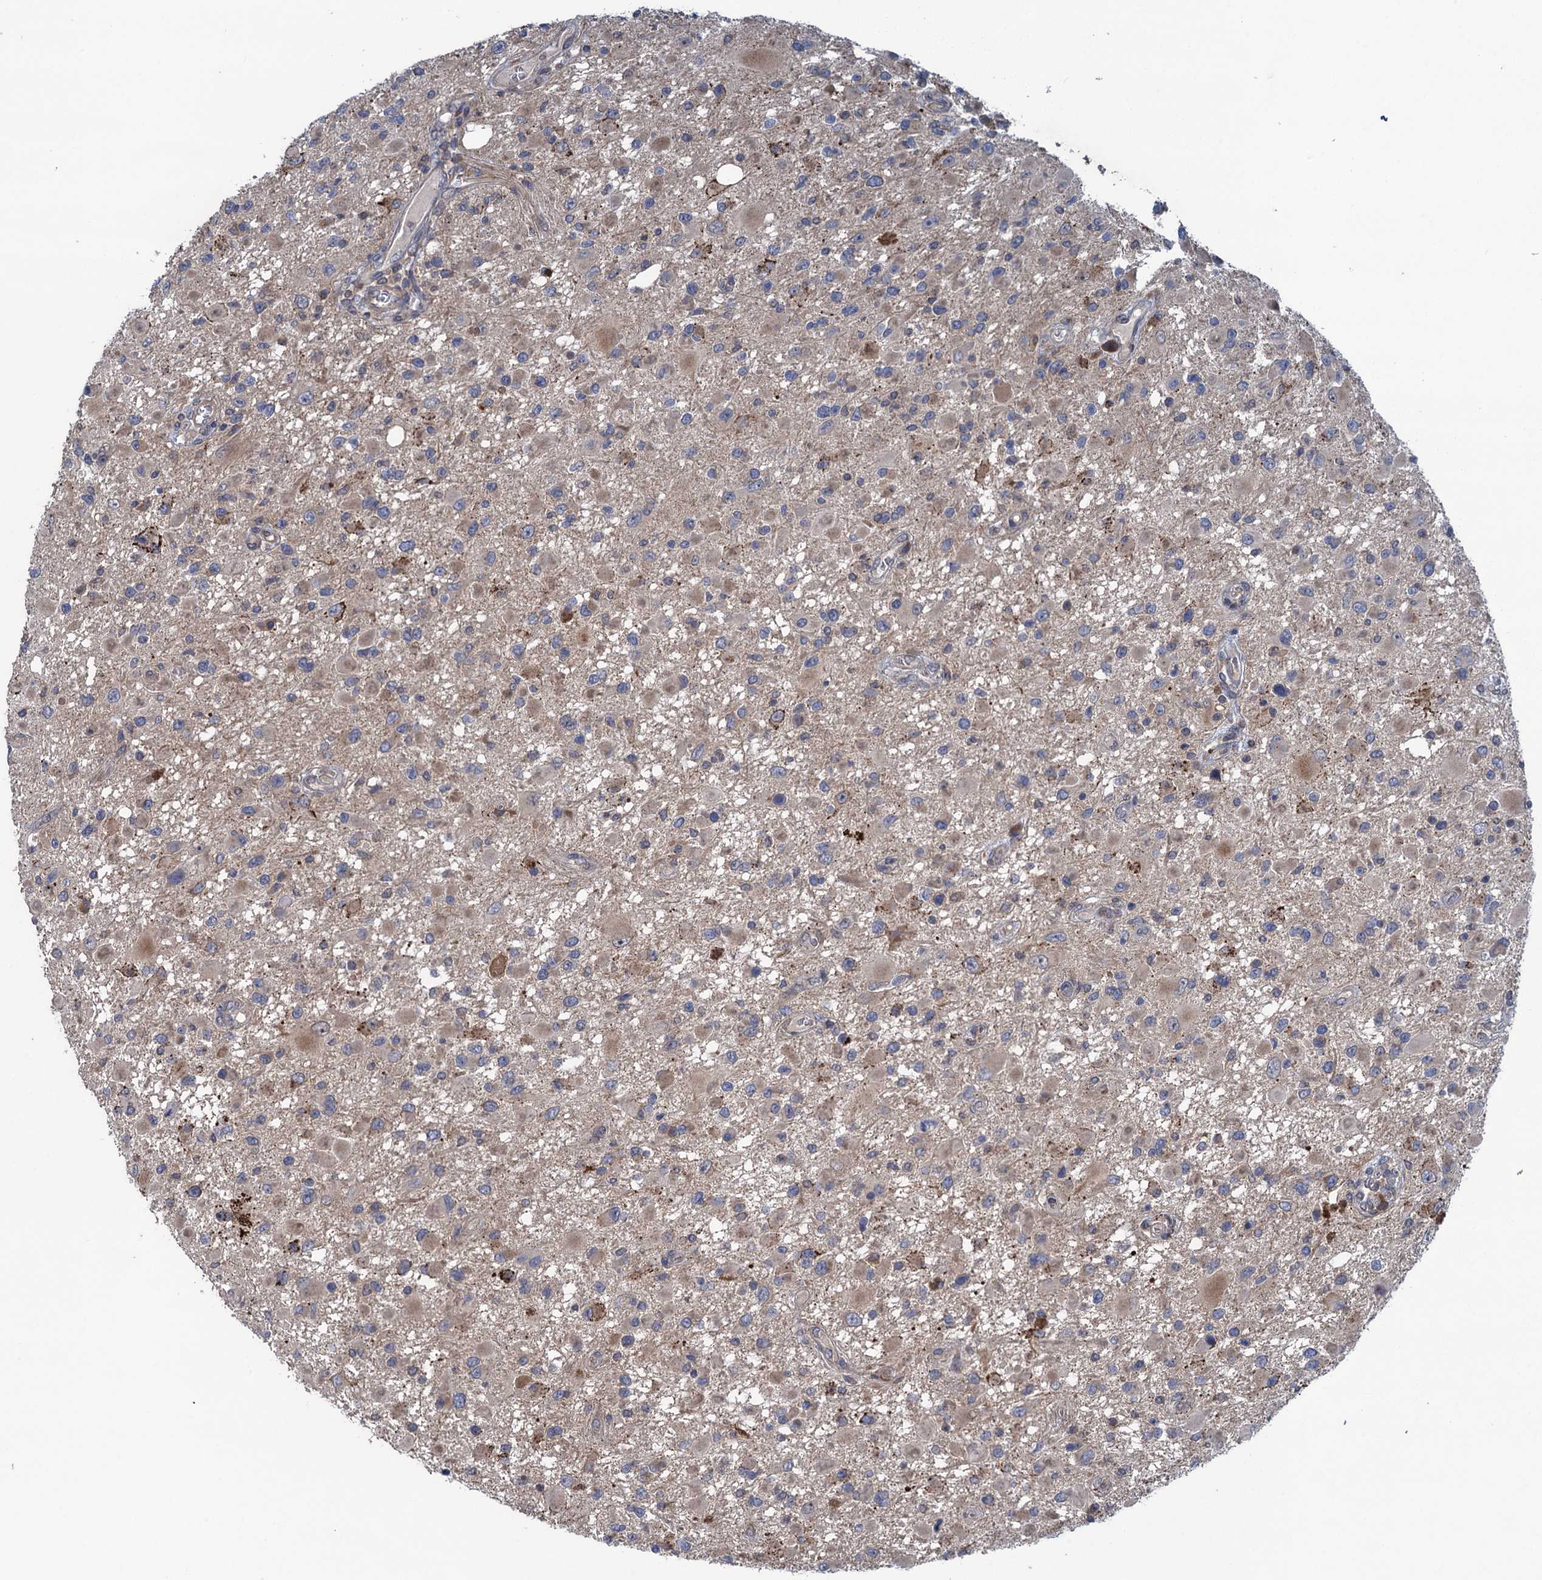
{"staining": {"intensity": "weak", "quantity": "<25%", "location": "cytoplasmic/membranous"}, "tissue": "glioma", "cell_type": "Tumor cells", "image_type": "cancer", "snomed": [{"axis": "morphology", "description": "Glioma, malignant, High grade"}, {"axis": "topography", "description": "Brain"}], "caption": "The histopathology image exhibits no staining of tumor cells in glioma.", "gene": "CNTN5", "patient": {"sex": "male", "age": 53}}